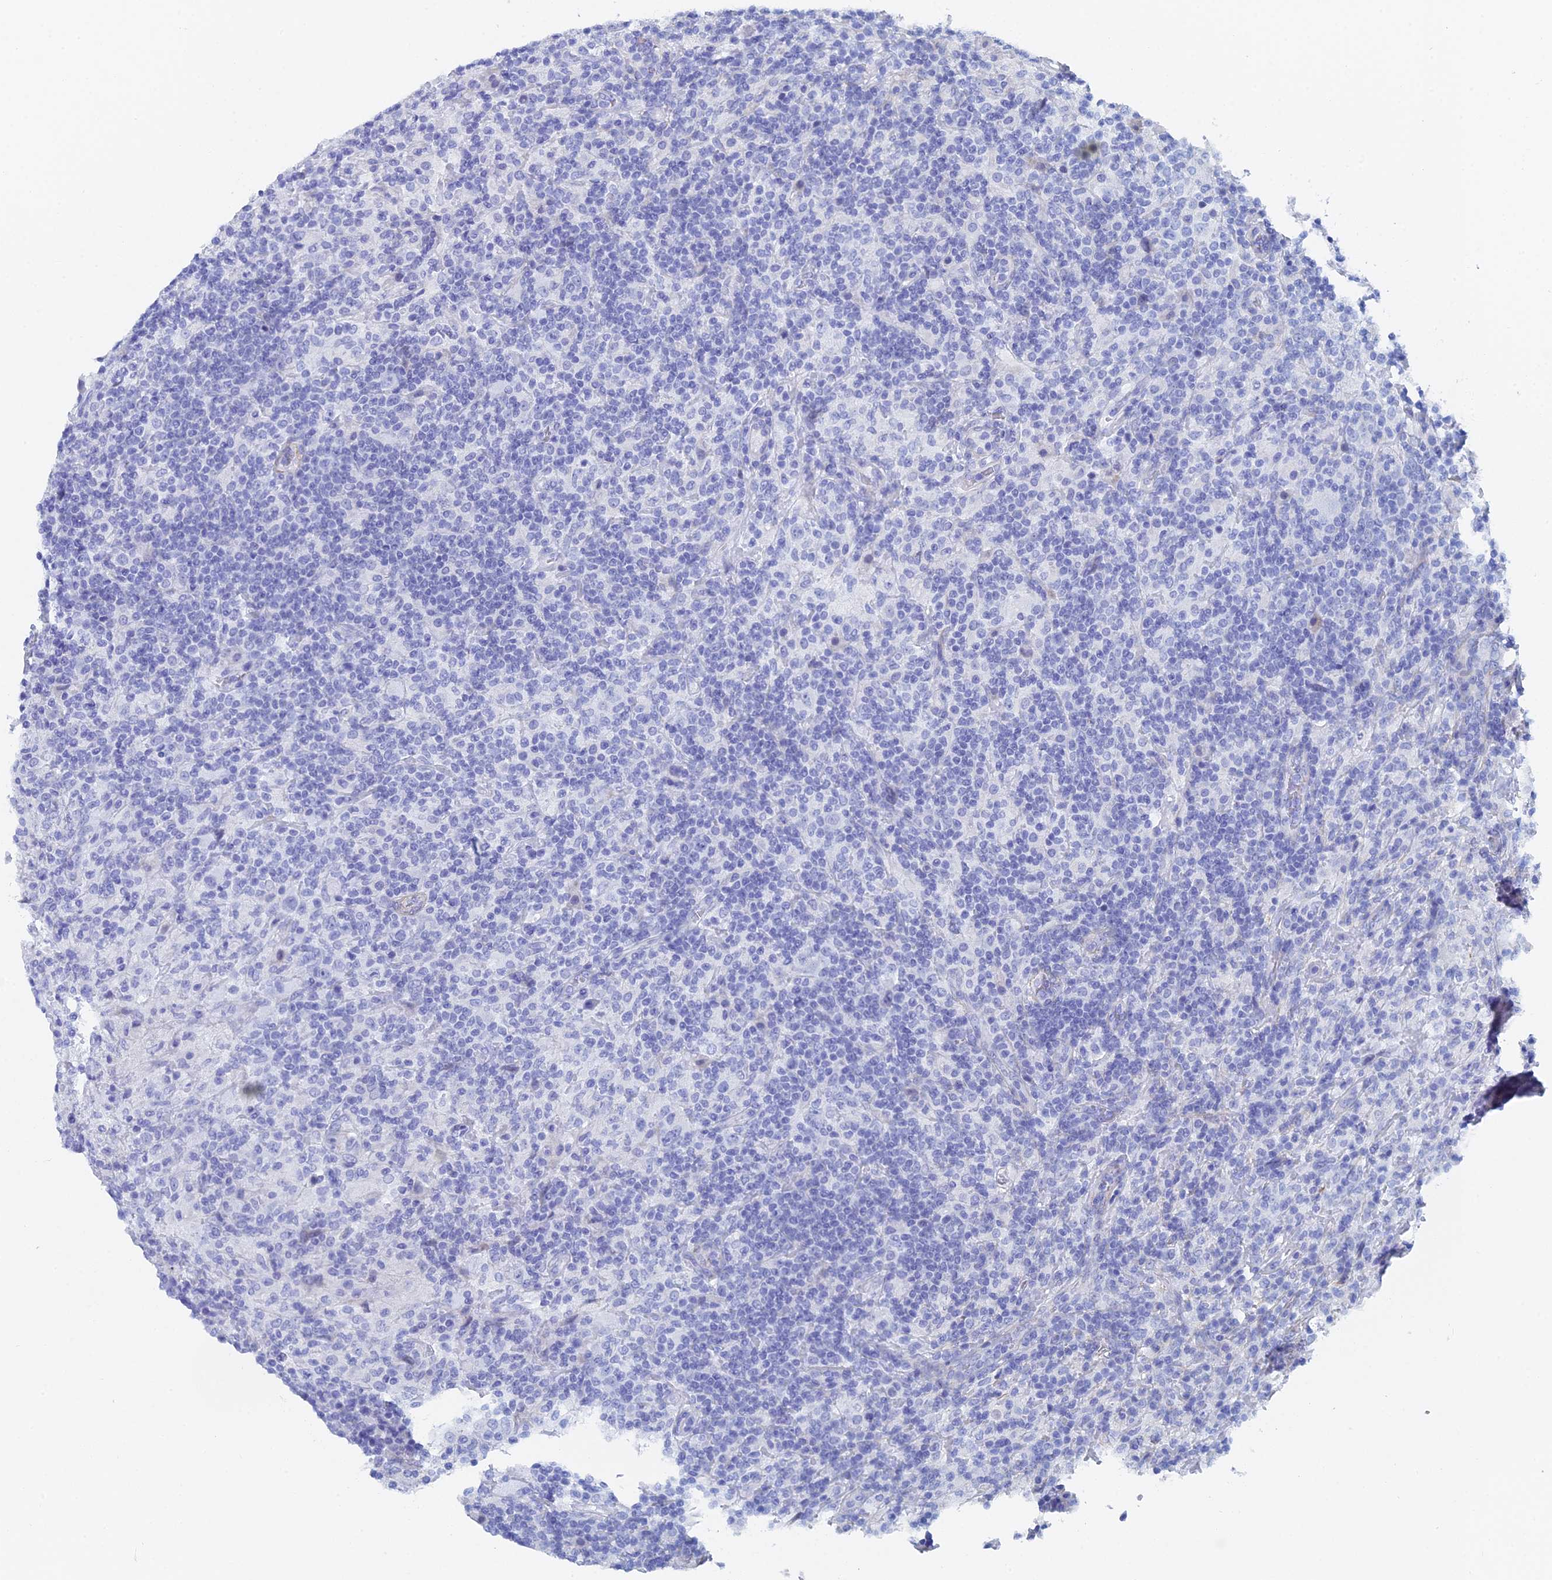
{"staining": {"intensity": "negative", "quantity": "none", "location": "none"}, "tissue": "lymphoma", "cell_type": "Tumor cells", "image_type": "cancer", "snomed": [{"axis": "morphology", "description": "Hodgkin's disease, NOS"}, {"axis": "topography", "description": "Lymph node"}], "caption": "Human Hodgkin's disease stained for a protein using immunohistochemistry displays no expression in tumor cells.", "gene": "KCNK18", "patient": {"sex": "male", "age": 70}}